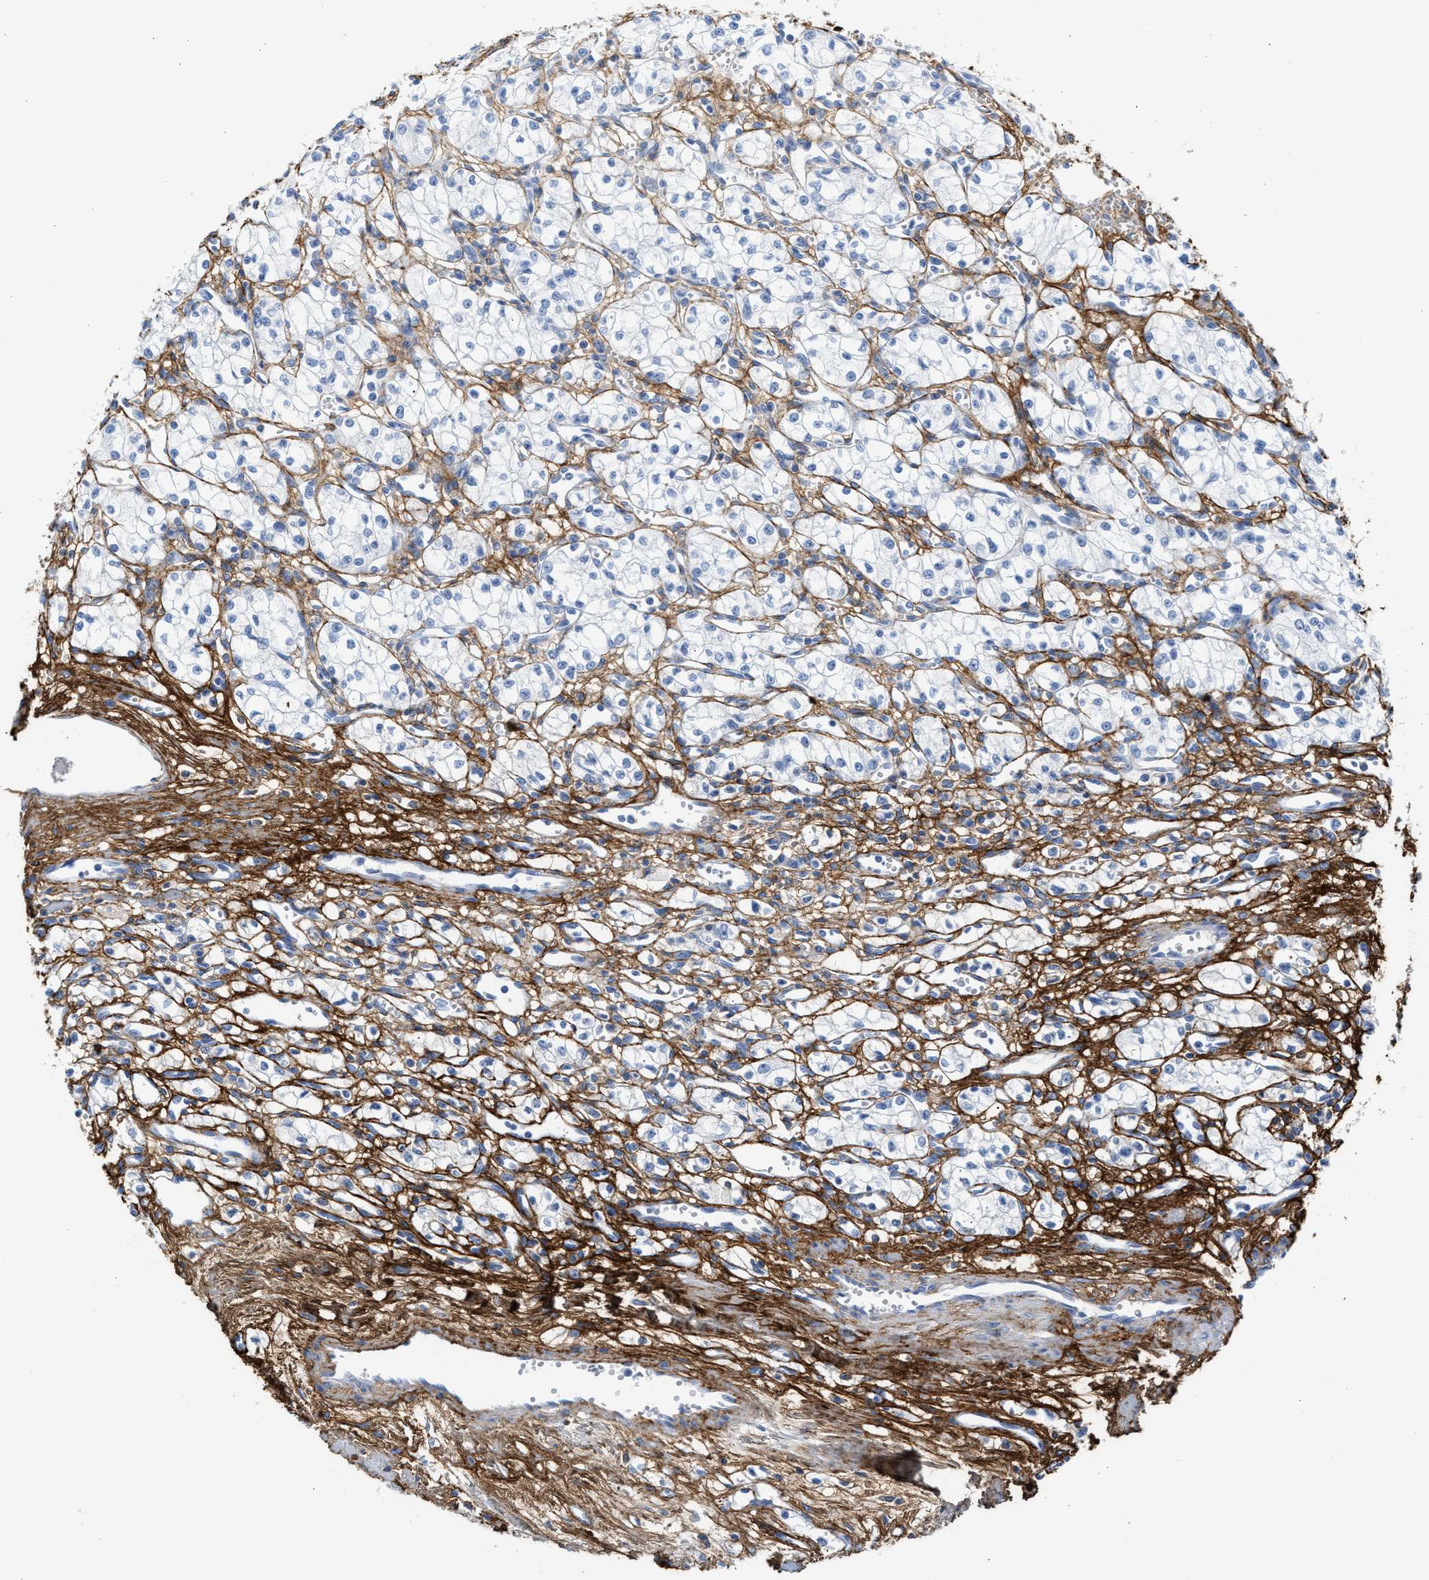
{"staining": {"intensity": "negative", "quantity": "none", "location": "none"}, "tissue": "renal cancer", "cell_type": "Tumor cells", "image_type": "cancer", "snomed": [{"axis": "morphology", "description": "Normal tissue, NOS"}, {"axis": "morphology", "description": "Adenocarcinoma, NOS"}, {"axis": "topography", "description": "Kidney"}], "caption": "The immunohistochemistry (IHC) micrograph has no significant positivity in tumor cells of adenocarcinoma (renal) tissue.", "gene": "TNR", "patient": {"sex": "male", "age": 59}}